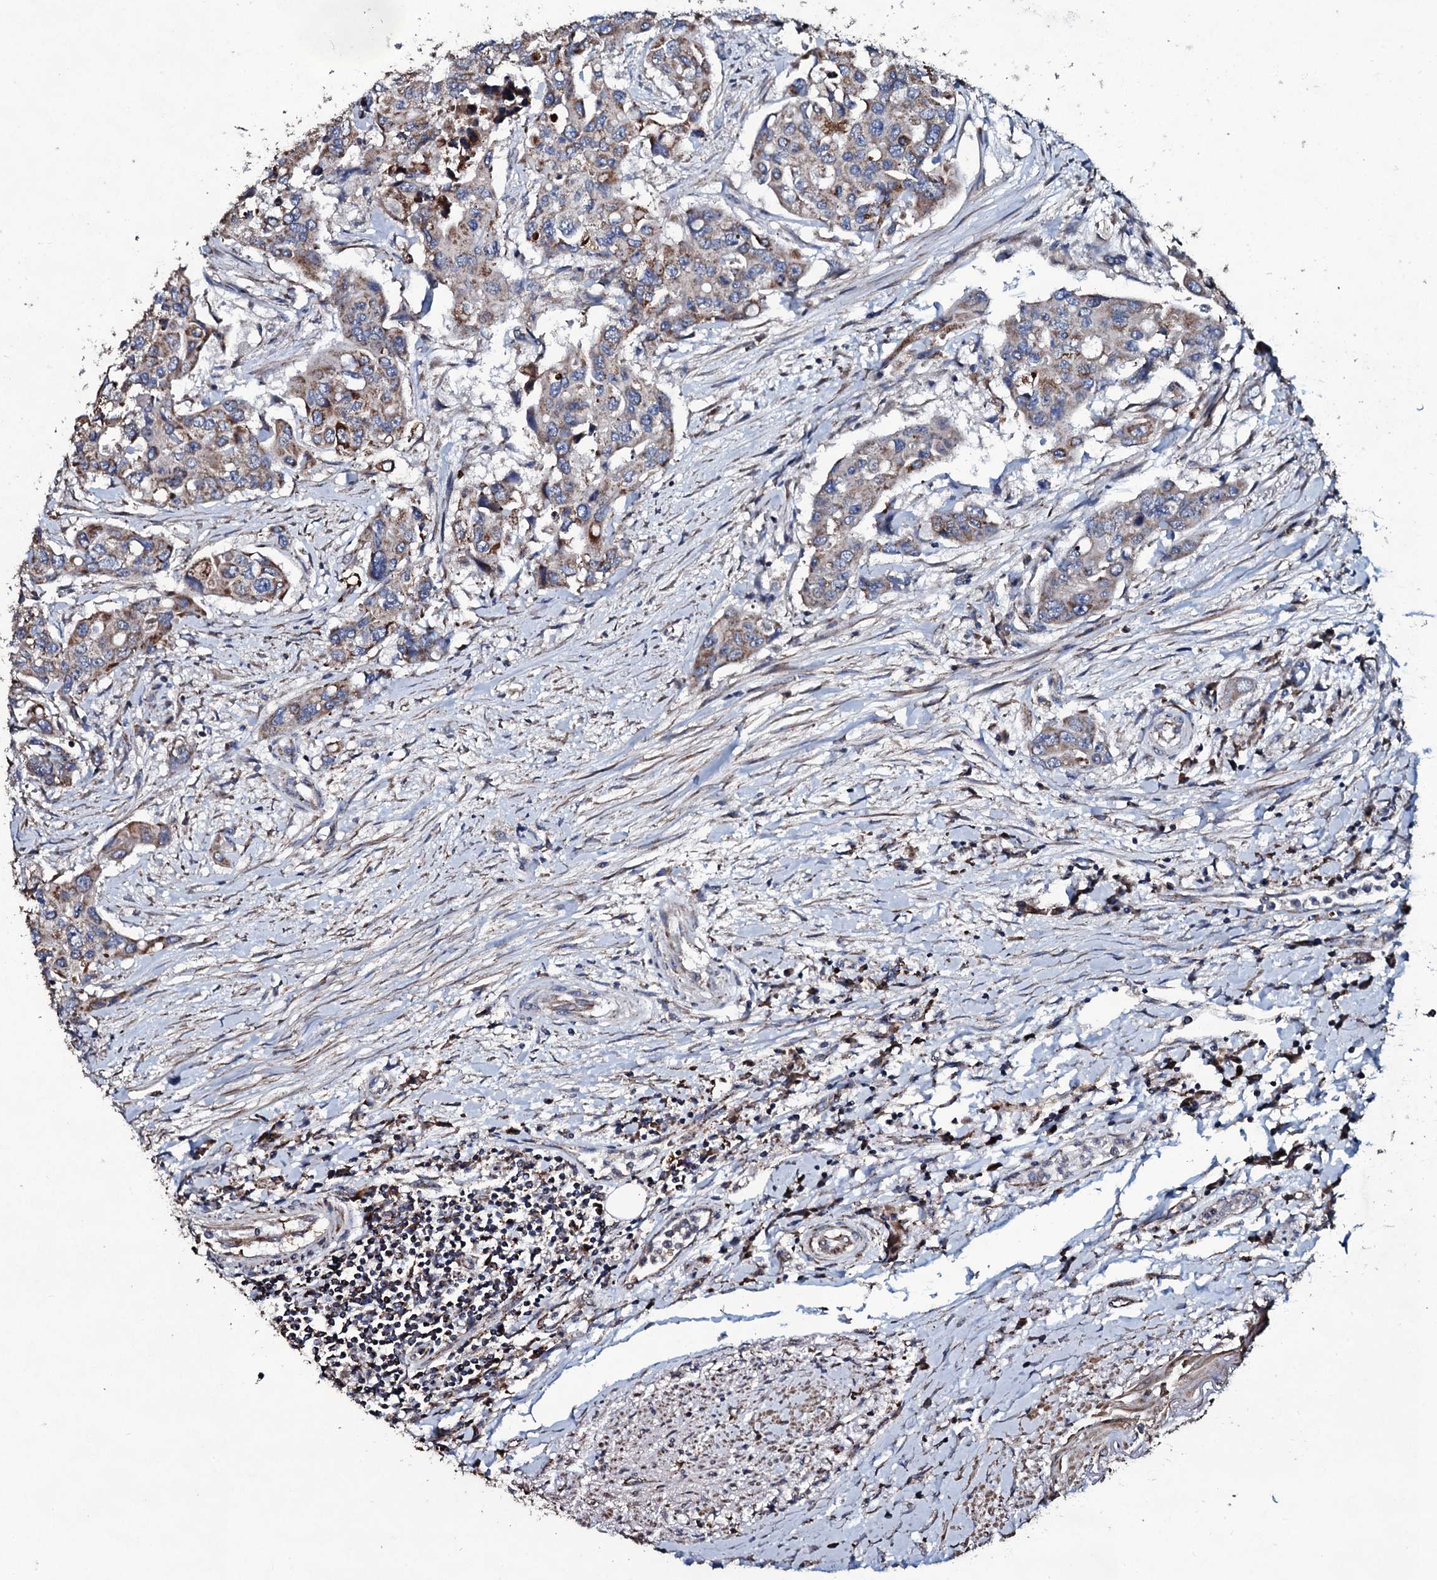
{"staining": {"intensity": "weak", "quantity": "<25%", "location": "cytoplasmic/membranous"}, "tissue": "colorectal cancer", "cell_type": "Tumor cells", "image_type": "cancer", "snomed": [{"axis": "morphology", "description": "Adenocarcinoma, NOS"}, {"axis": "topography", "description": "Colon"}], "caption": "High power microscopy micrograph of an immunohistochemistry (IHC) photomicrograph of colorectal cancer, revealing no significant expression in tumor cells.", "gene": "DYNC2I2", "patient": {"sex": "male", "age": 77}}